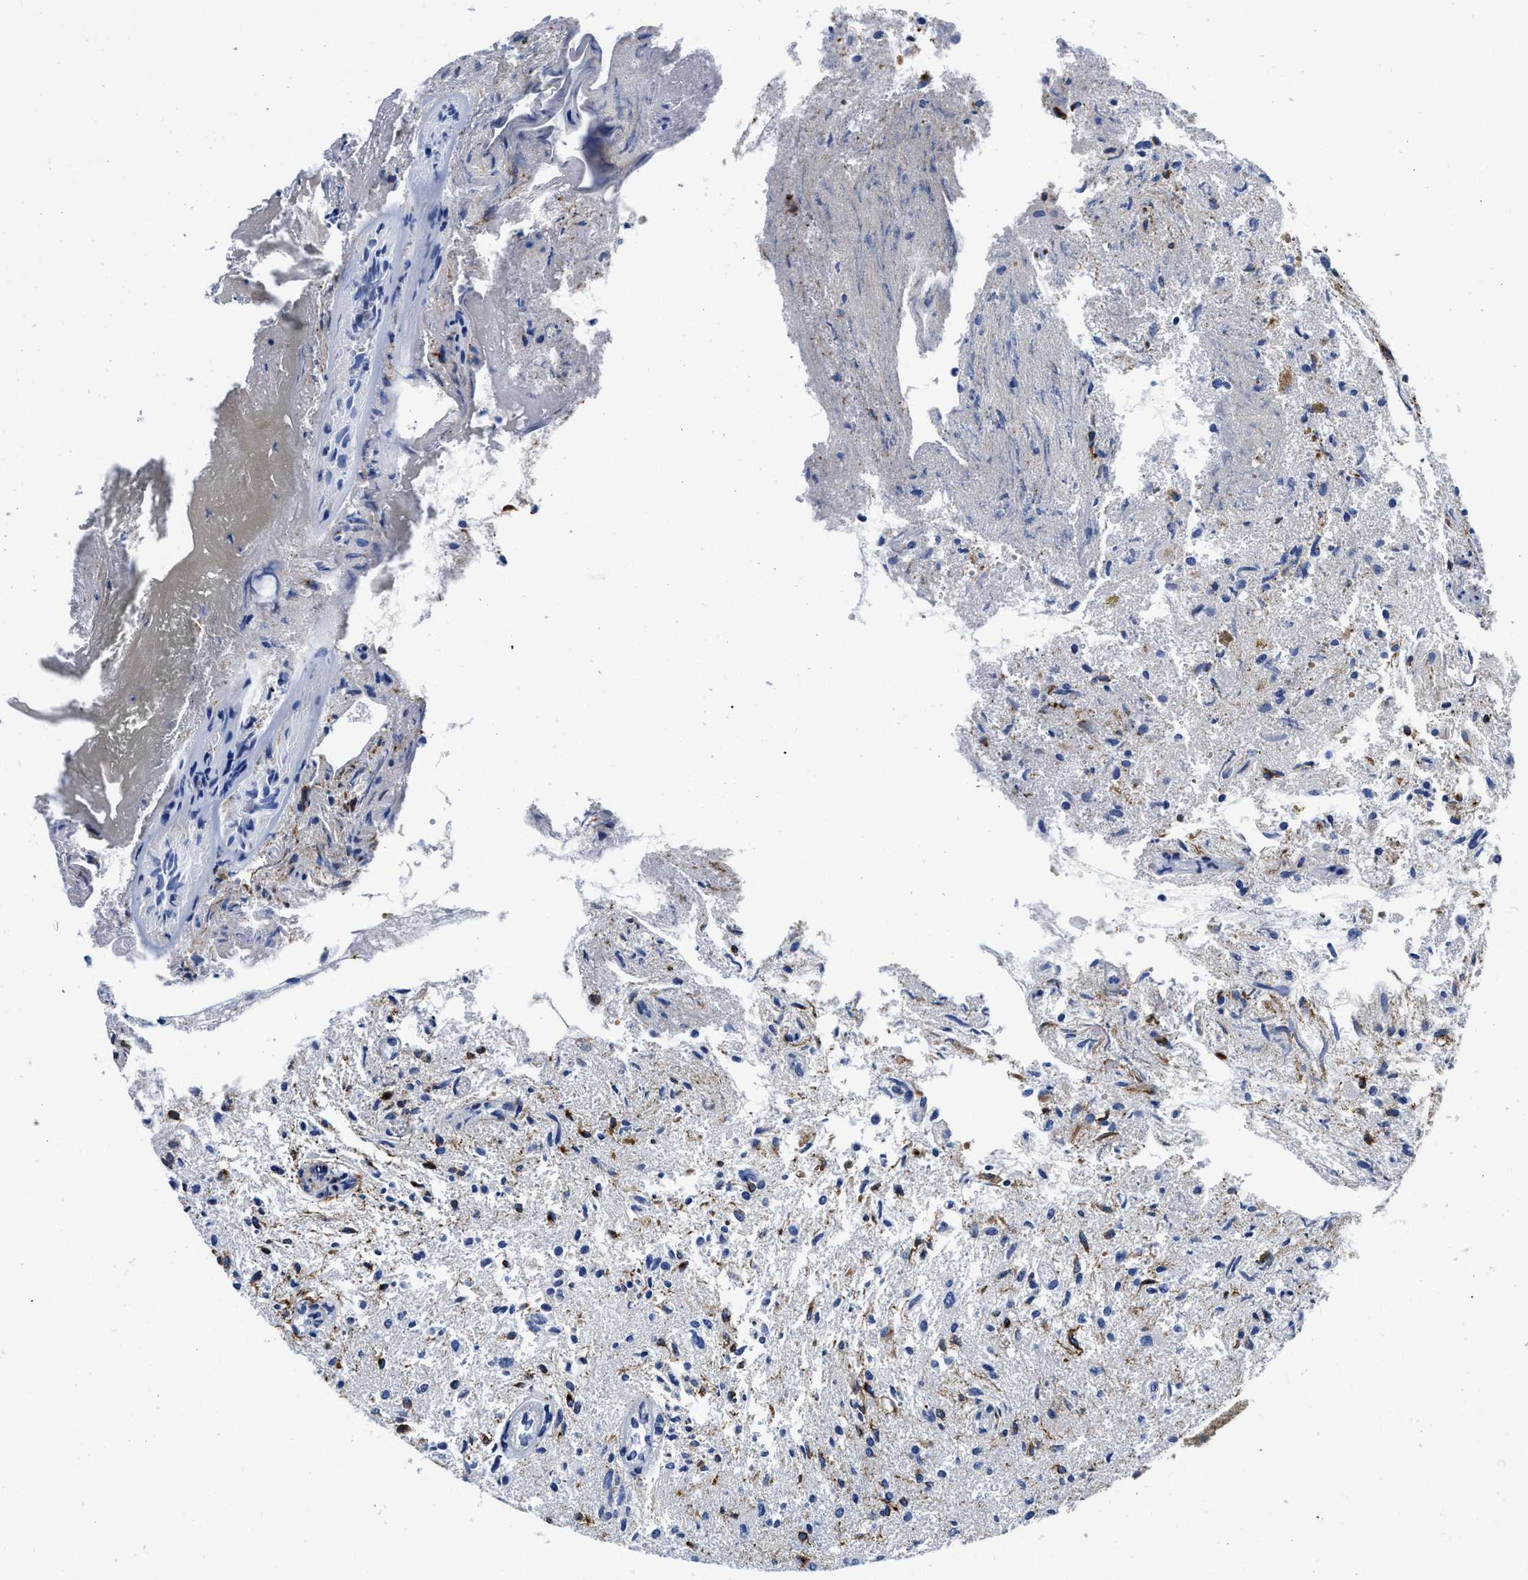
{"staining": {"intensity": "moderate", "quantity": "25%-75%", "location": "cytoplasmic/membranous"}, "tissue": "glioma", "cell_type": "Tumor cells", "image_type": "cancer", "snomed": [{"axis": "morphology", "description": "Glioma, malignant, High grade"}, {"axis": "topography", "description": "Brain"}], "caption": "Immunohistochemical staining of malignant high-grade glioma reveals medium levels of moderate cytoplasmic/membranous positivity in approximately 25%-75% of tumor cells. (DAB IHC with brightfield microscopy, high magnification).", "gene": "SLC35F1", "patient": {"sex": "female", "age": 59}}